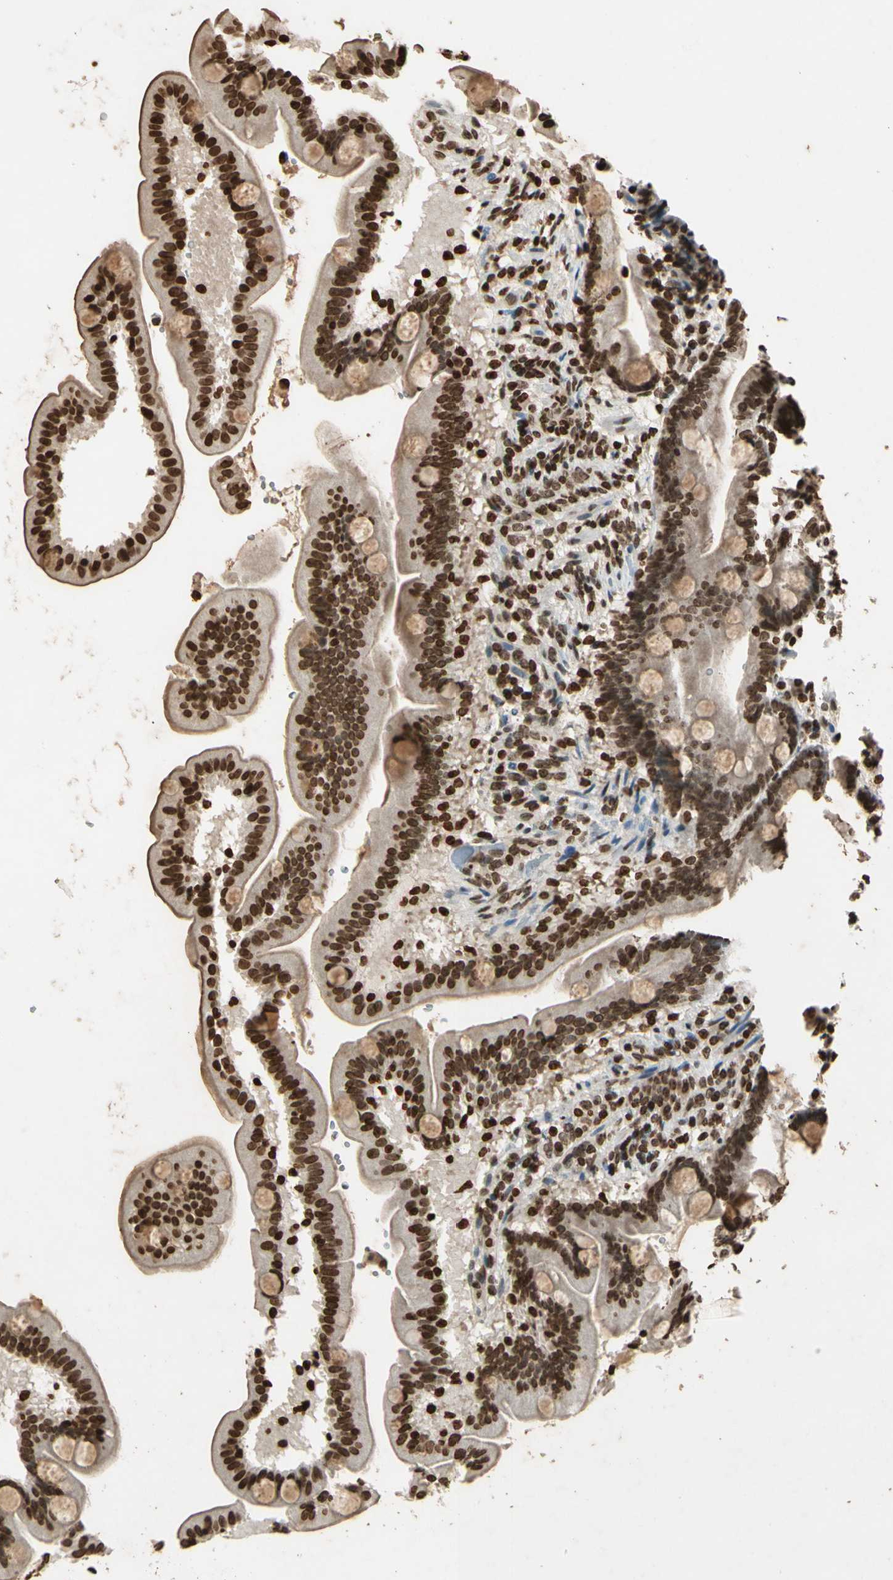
{"staining": {"intensity": "strong", "quantity": ">75%", "location": "nuclear"}, "tissue": "duodenum", "cell_type": "Glandular cells", "image_type": "normal", "snomed": [{"axis": "morphology", "description": "Normal tissue, NOS"}, {"axis": "topography", "description": "Duodenum"}], "caption": "Protein positivity by immunohistochemistry reveals strong nuclear positivity in approximately >75% of glandular cells in unremarkable duodenum.", "gene": "RORA", "patient": {"sex": "male", "age": 54}}